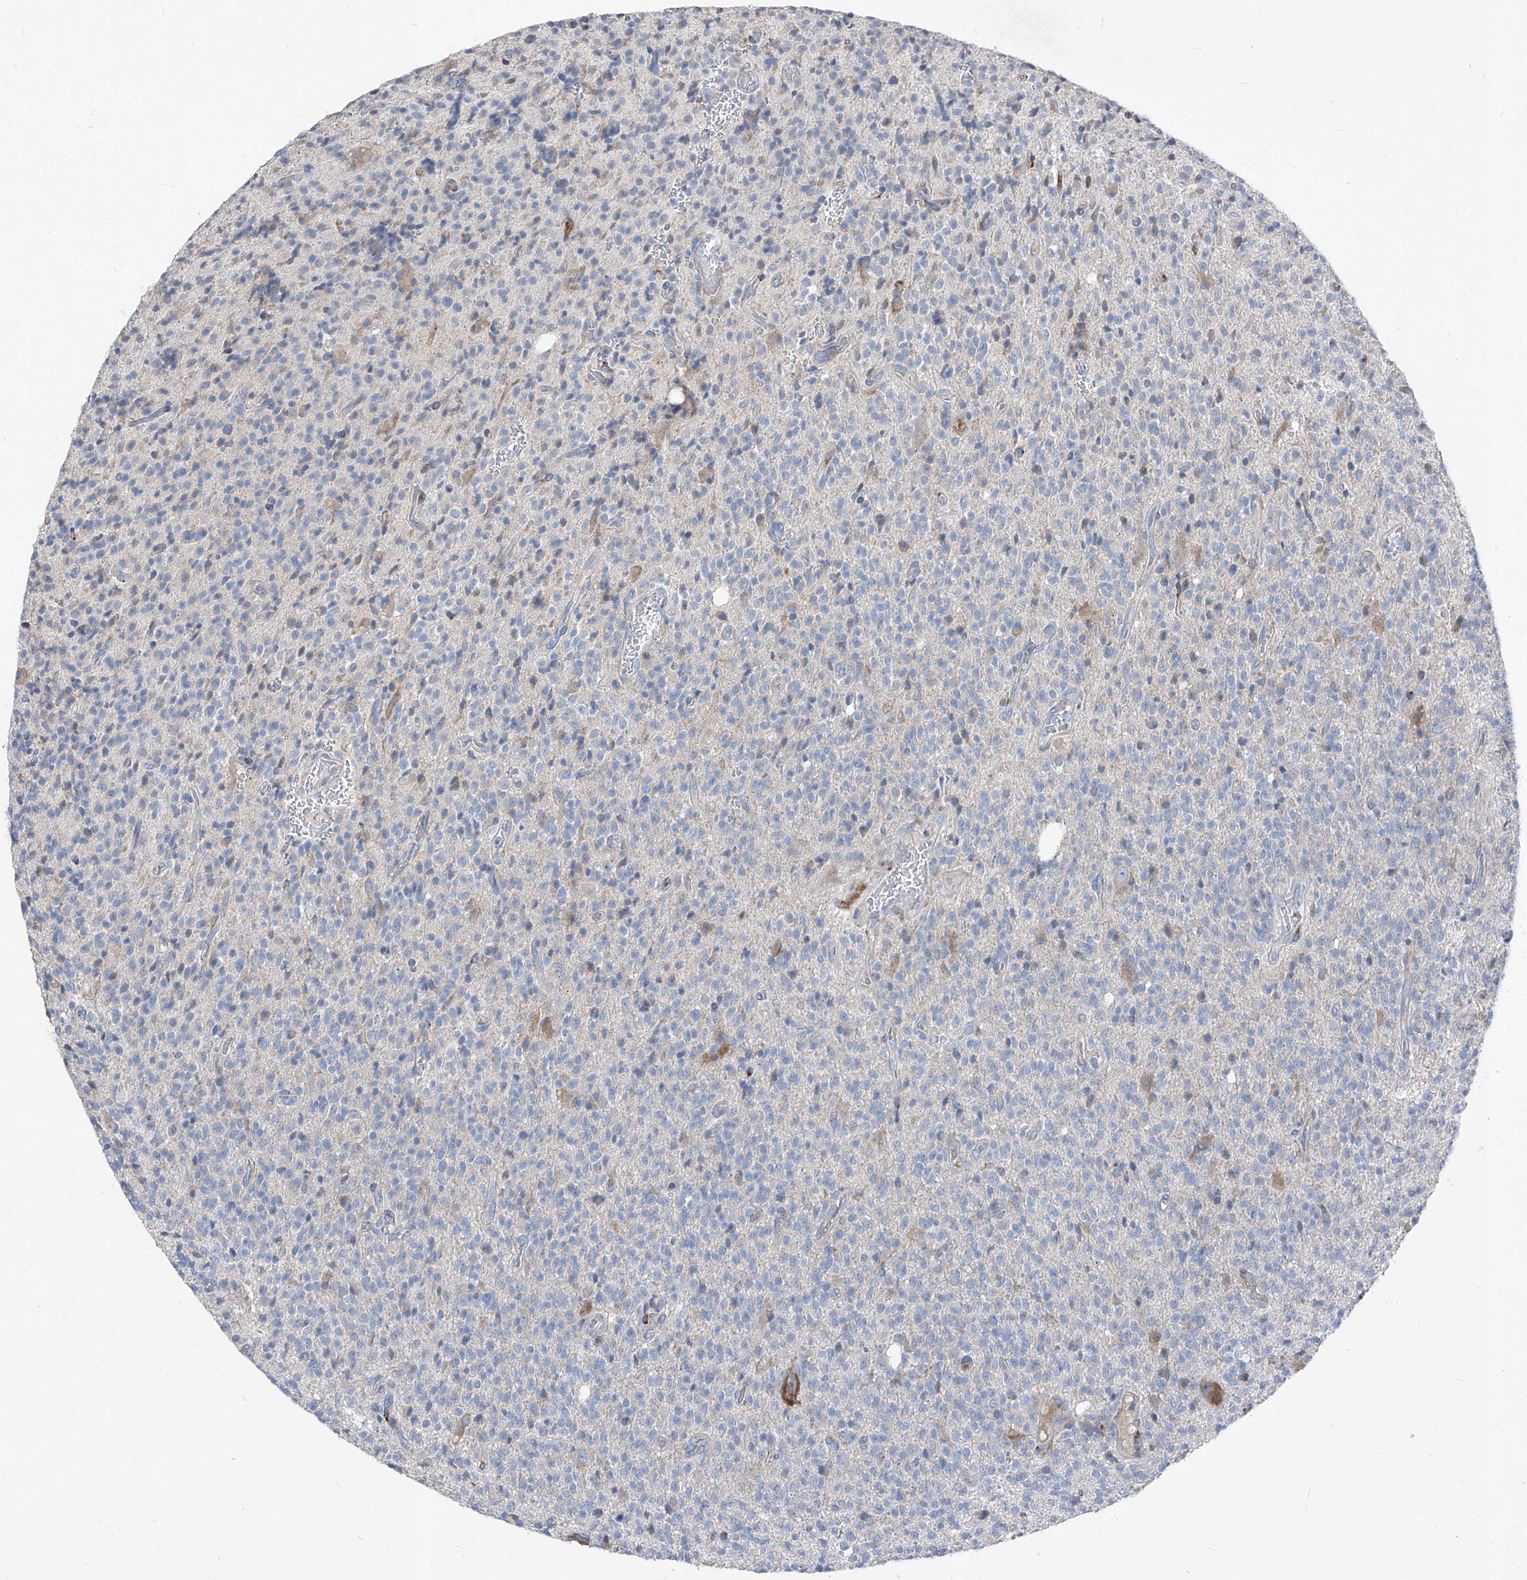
{"staining": {"intensity": "negative", "quantity": "none", "location": "none"}, "tissue": "glioma", "cell_type": "Tumor cells", "image_type": "cancer", "snomed": [{"axis": "morphology", "description": "Glioma, malignant, High grade"}, {"axis": "topography", "description": "Brain"}], "caption": "Tumor cells are negative for brown protein staining in malignant high-grade glioma.", "gene": "IFI27", "patient": {"sex": "male", "age": 34}}